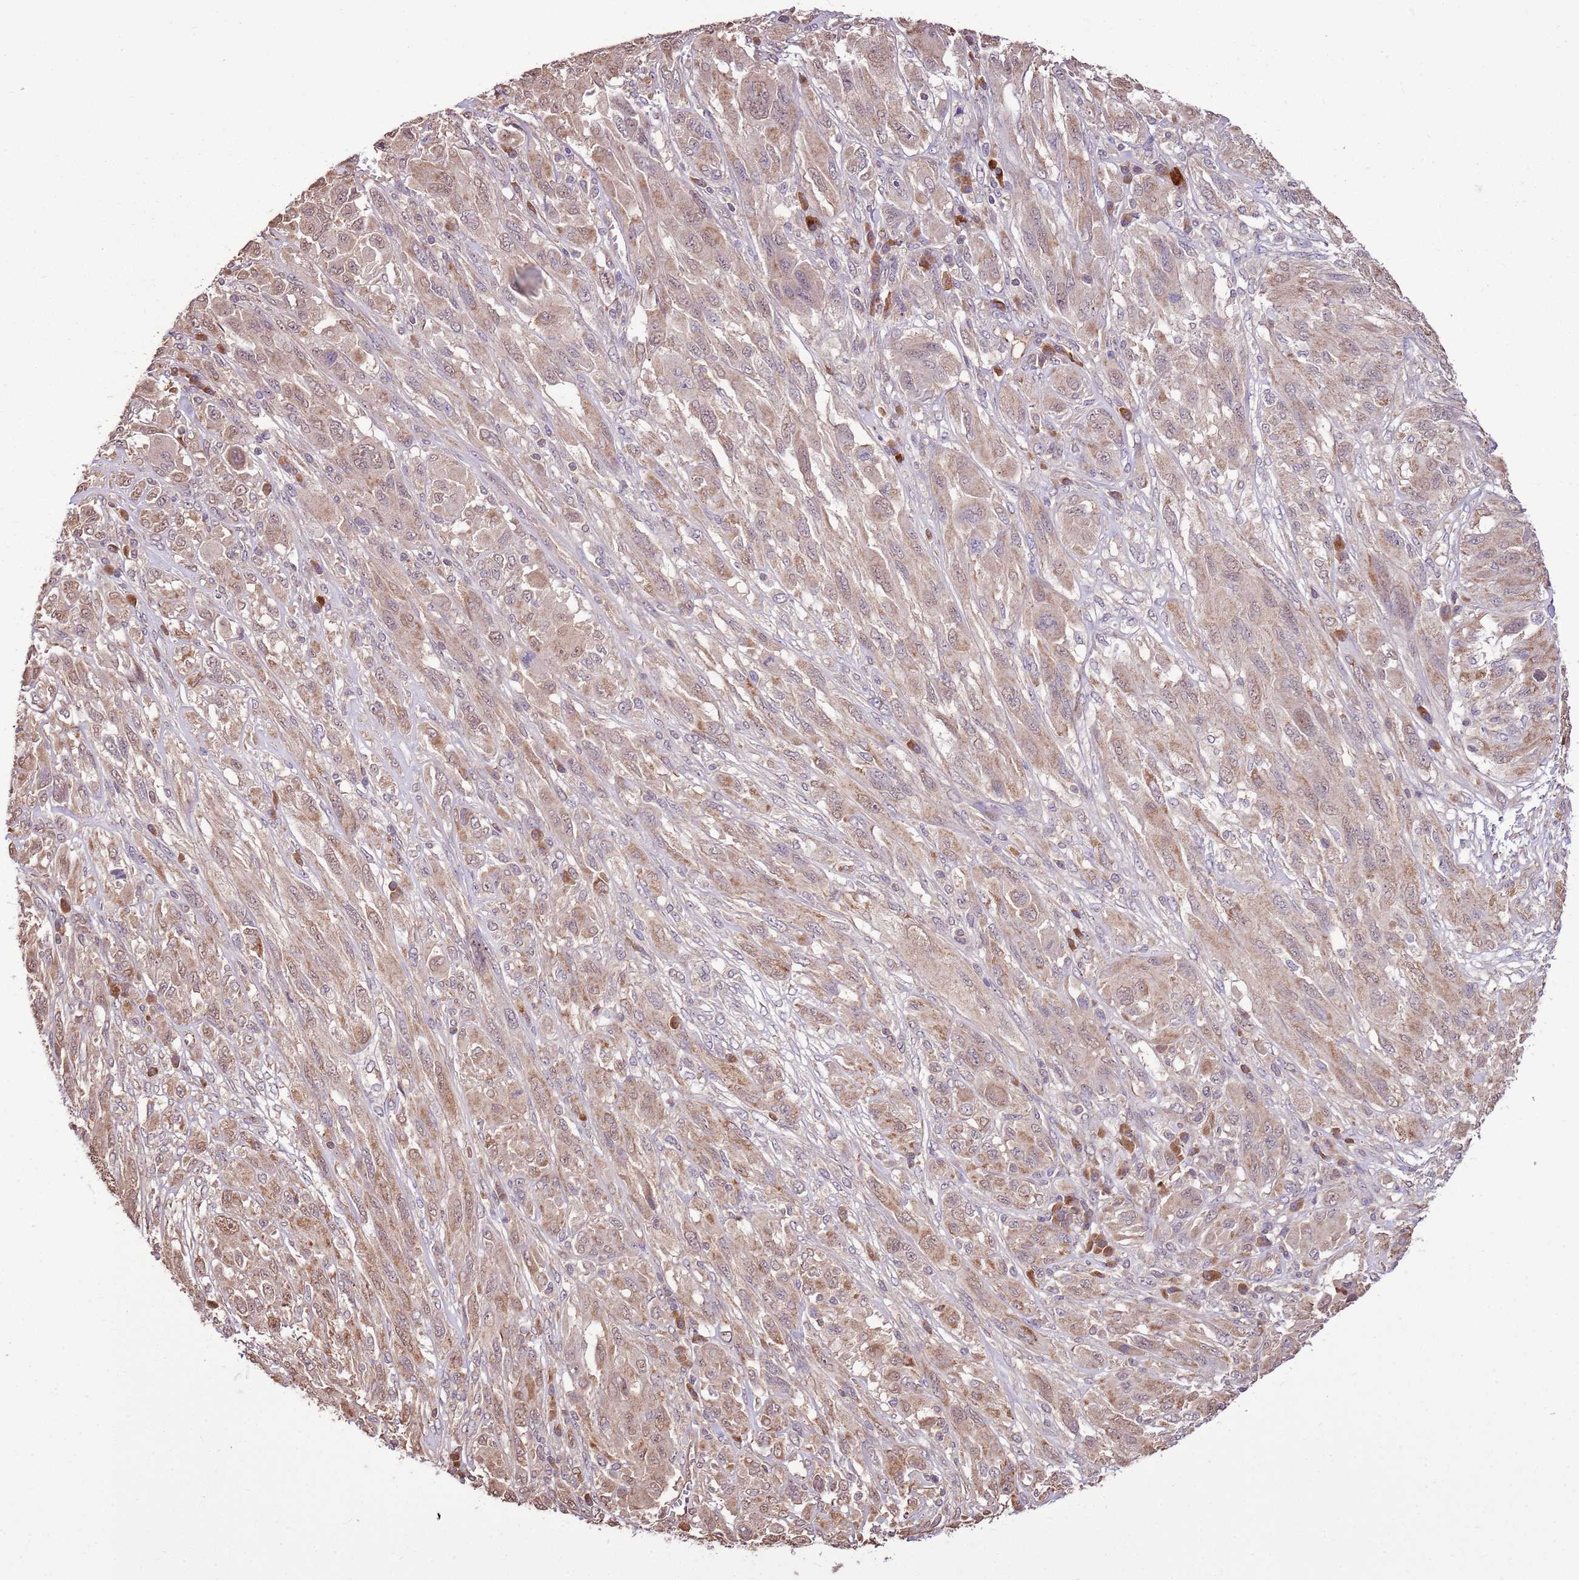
{"staining": {"intensity": "weak", "quantity": ">75%", "location": "cytoplasmic/membranous"}, "tissue": "melanoma", "cell_type": "Tumor cells", "image_type": "cancer", "snomed": [{"axis": "morphology", "description": "Malignant melanoma, NOS"}, {"axis": "topography", "description": "Skin"}], "caption": "The photomicrograph reveals staining of melanoma, revealing weak cytoplasmic/membranous protein expression (brown color) within tumor cells. The staining was performed using DAB (3,3'-diaminobenzidine), with brown indicating positive protein expression. Nuclei are stained blue with hematoxylin.", "gene": "BBS5", "patient": {"sex": "female", "age": 91}}